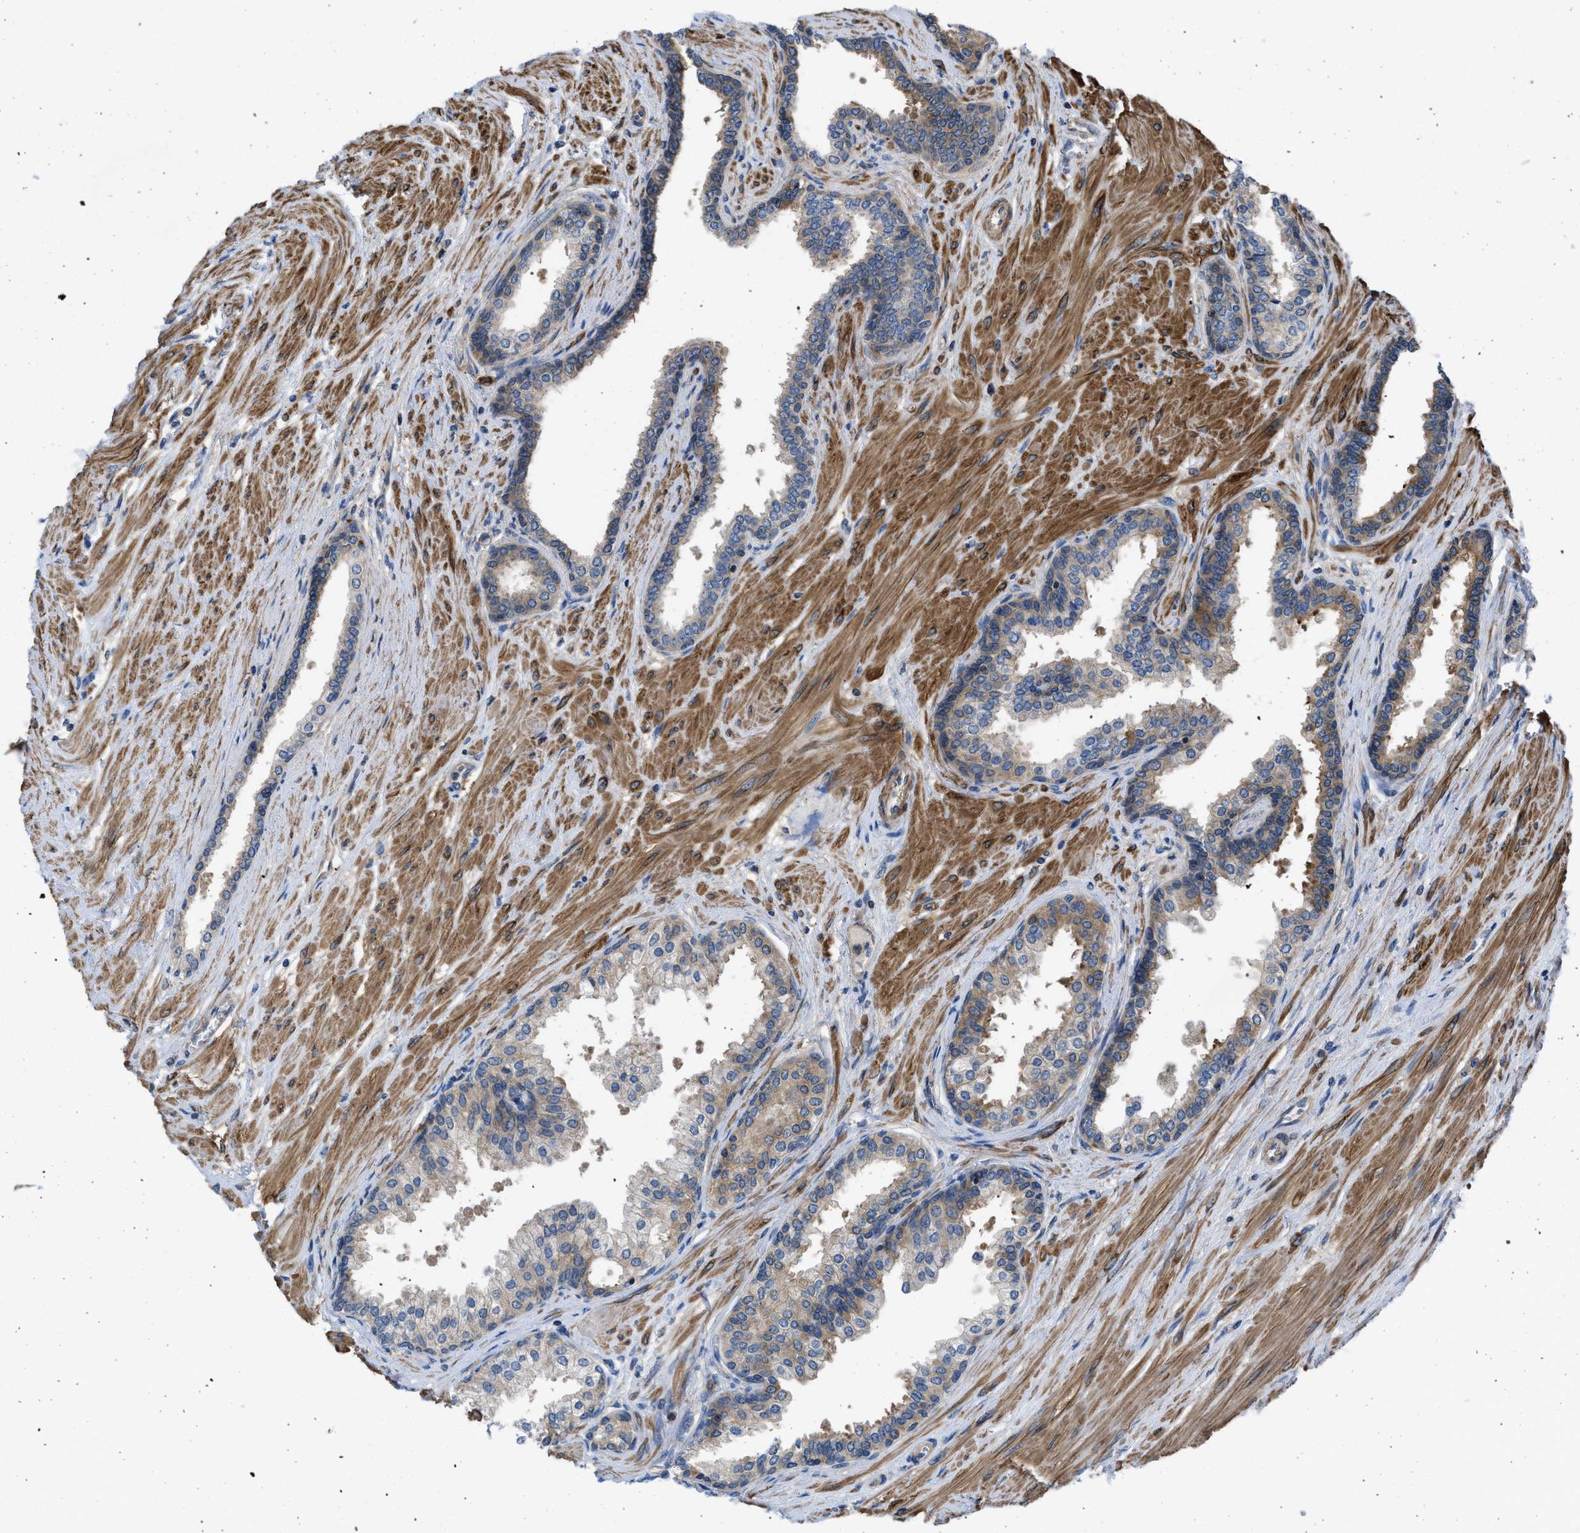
{"staining": {"intensity": "weak", "quantity": ">75%", "location": "cytoplasmic/membranous"}, "tissue": "prostate cancer", "cell_type": "Tumor cells", "image_type": "cancer", "snomed": [{"axis": "morphology", "description": "Adenocarcinoma, Low grade"}, {"axis": "topography", "description": "Prostate"}], "caption": "A low amount of weak cytoplasmic/membranous expression is appreciated in about >75% of tumor cells in prostate cancer tissue.", "gene": "CHKB", "patient": {"sex": "male", "age": 57}}